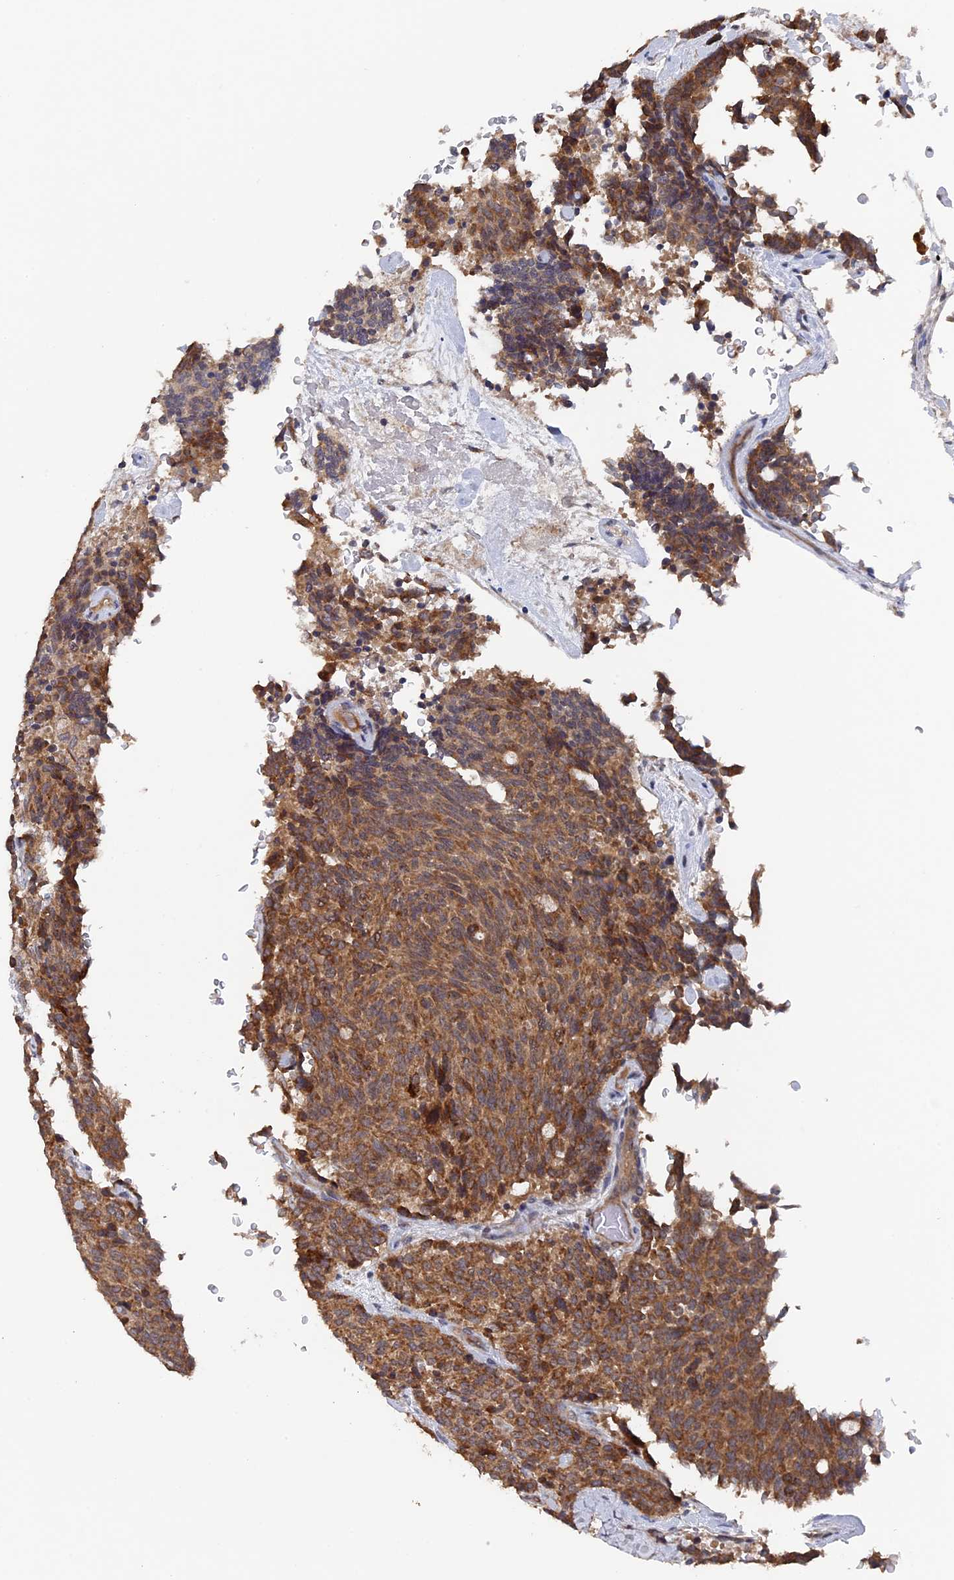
{"staining": {"intensity": "moderate", "quantity": ">75%", "location": "cytoplasmic/membranous"}, "tissue": "carcinoid", "cell_type": "Tumor cells", "image_type": "cancer", "snomed": [{"axis": "morphology", "description": "Carcinoid, malignant, NOS"}, {"axis": "topography", "description": "Pancreas"}], "caption": "High-power microscopy captured an immunohistochemistry image of carcinoid, revealing moderate cytoplasmic/membranous expression in about >75% of tumor cells.", "gene": "RAB15", "patient": {"sex": "female", "age": 54}}